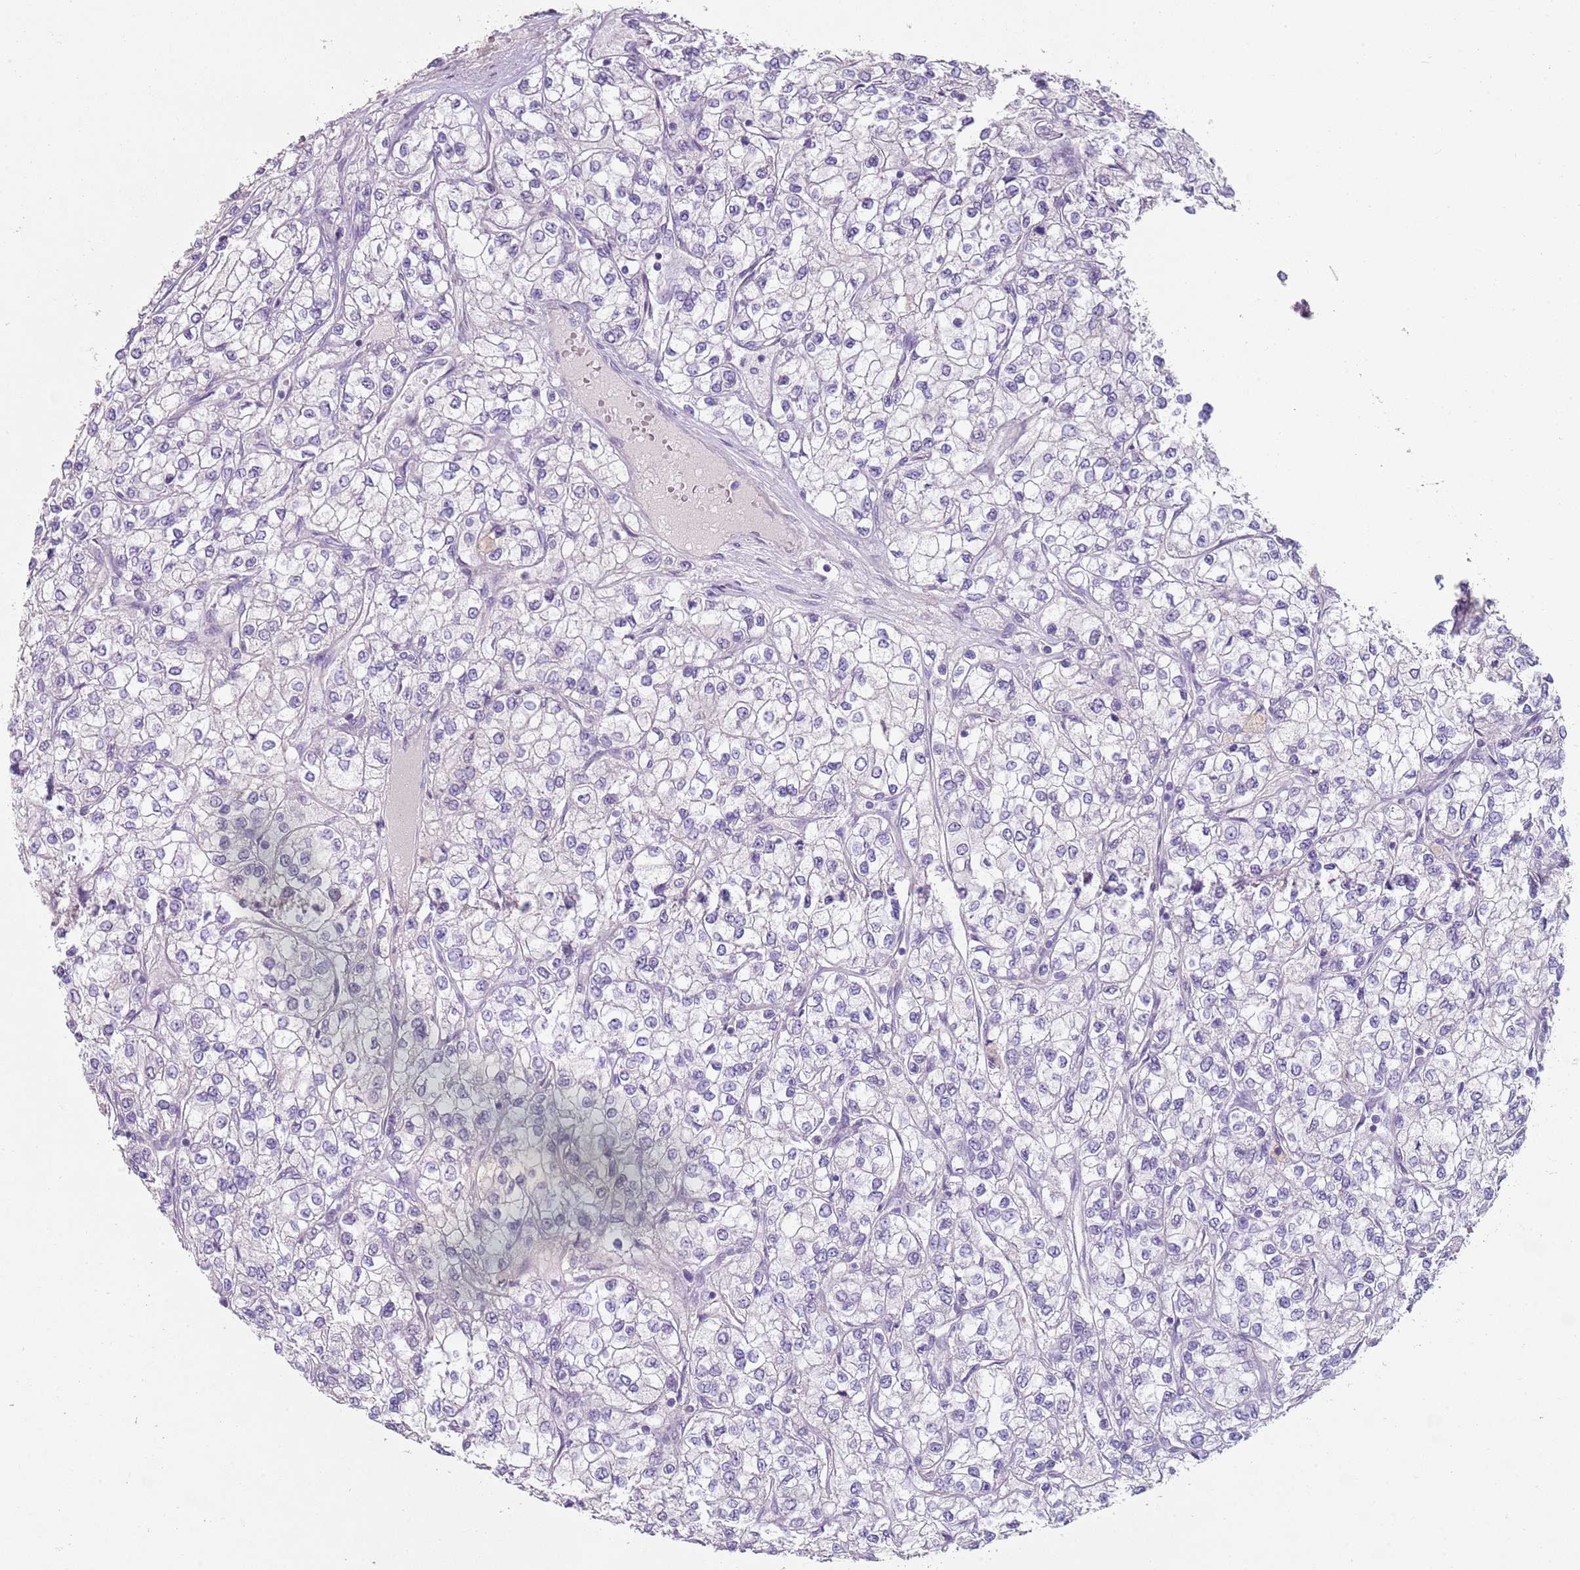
{"staining": {"intensity": "negative", "quantity": "none", "location": "none"}, "tissue": "renal cancer", "cell_type": "Tumor cells", "image_type": "cancer", "snomed": [{"axis": "morphology", "description": "Adenocarcinoma, NOS"}, {"axis": "topography", "description": "Kidney"}], "caption": "Tumor cells show no significant expression in adenocarcinoma (renal).", "gene": "ZNF583", "patient": {"sex": "male", "age": 80}}